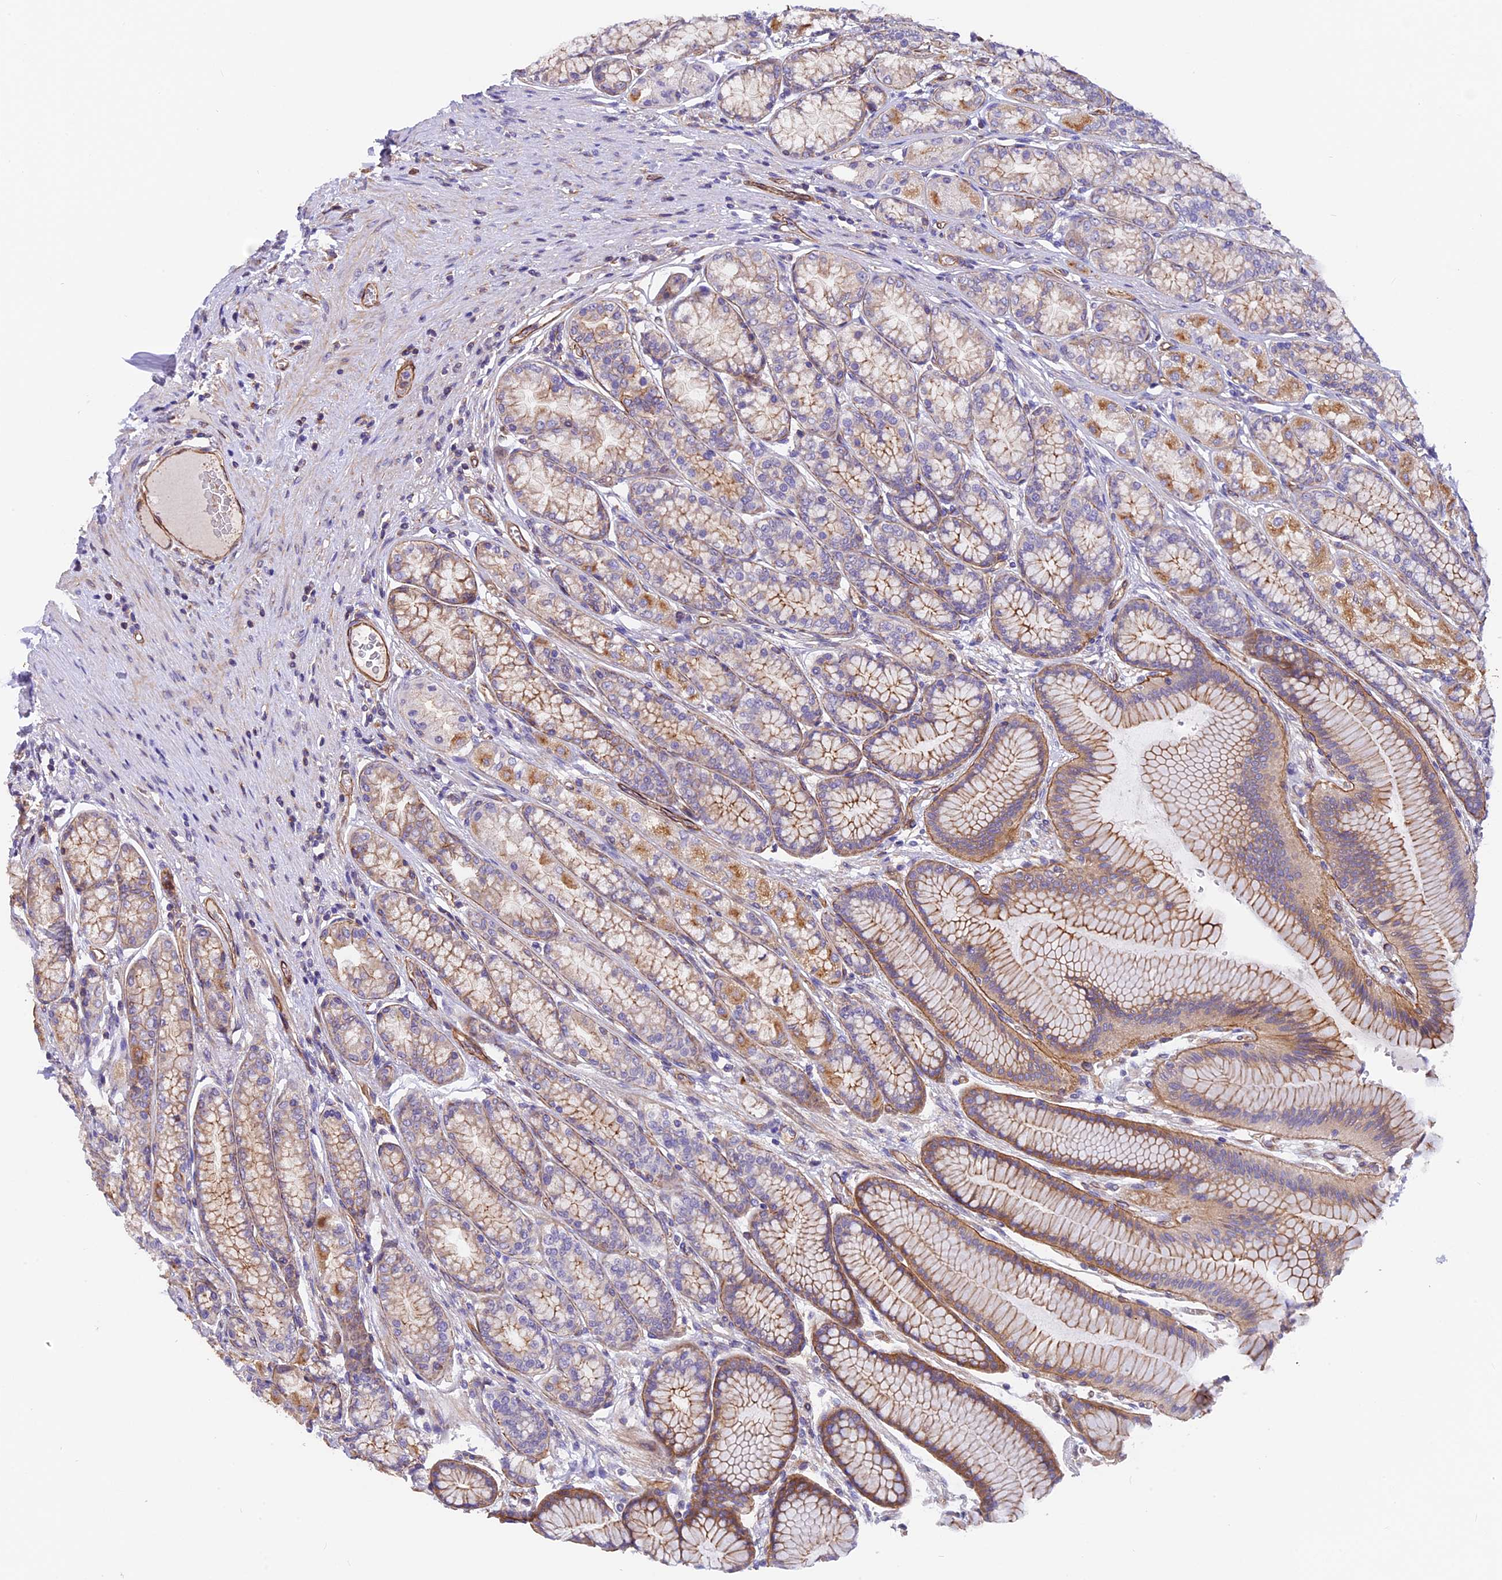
{"staining": {"intensity": "moderate", "quantity": "25%-75%", "location": "cytoplasmic/membranous"}, "tissue": "stomach", "cell_type": "Glandular cells", "image_type": "normal", "snomed": [{"axis": "morphology", "description": "Normal tissue, NOS"}, {"axis": "morphology", "description": "Adenocarcinoma, NOS"}, {"axis": "morphology", "description": "Adenocarcinoma, High grade"}, {"axis": "topography", "description": "Stomach, upper"}, {"axis": "topography", "description": "Stomach"}], "caption": "Approximately 25%-75% of glandular cells in unremarkable human stomach exhibit moderate cytoplasmic/membranous protein positivity as visualized by brown immunohistochemical staining.", "gene": "MED20", "patient": {"sex": "female", "age": 65}}